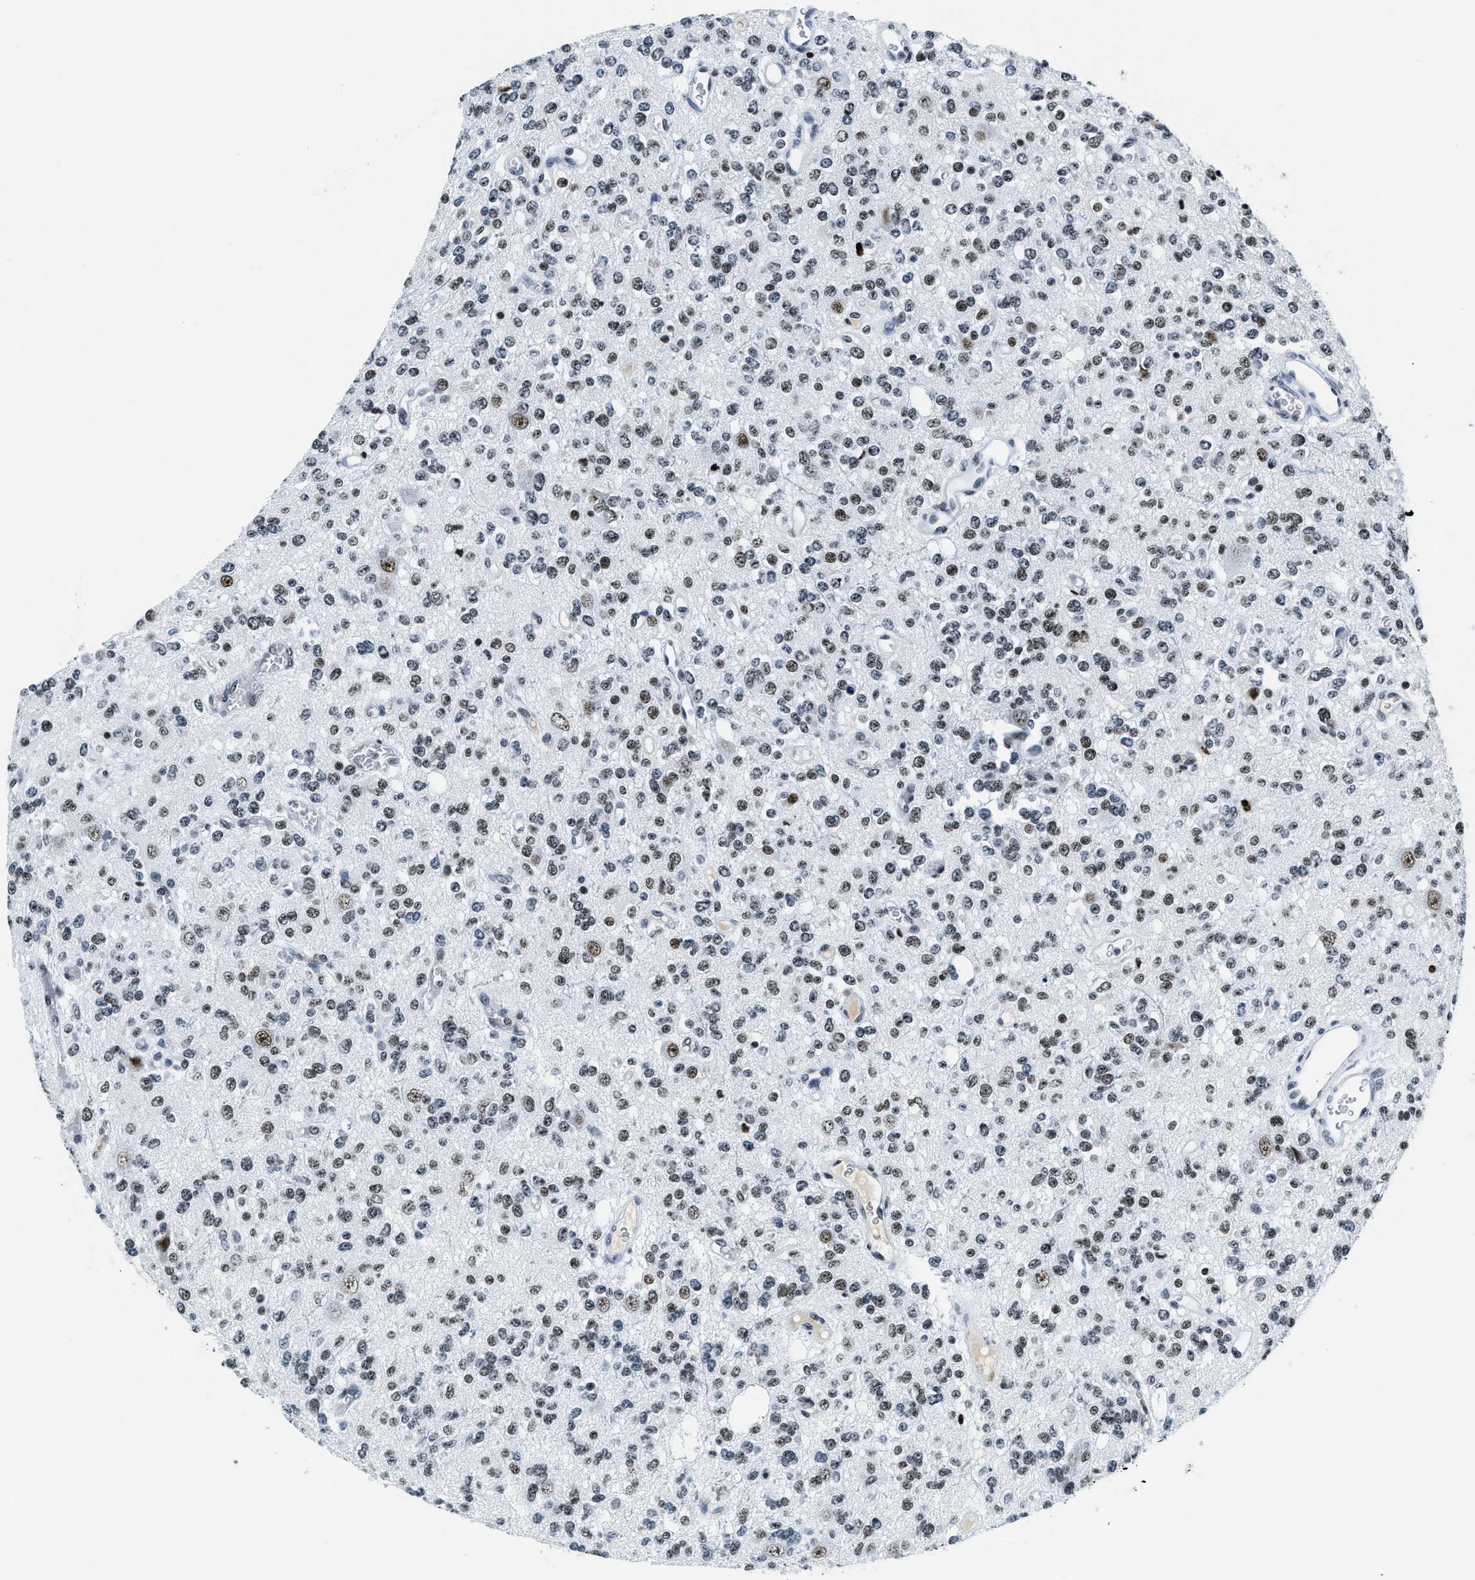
{"staining": {"intensity": "weak", "quantity": "25%-75%", "location": "nuclear"}, "tissue": "glioma", "cell_type": "Tumor cells", "image_type": "cancer", "snomed": [{"axis": "morphology", "description": "Glioma, malignant, Low grade"}, {"axis": "topography", "description": "Brain"}], "caption": "Immunohistochemistry (IHC) of glioma reveals low levels of weak nuclear expression in approximately 25%-75% of tumor cells. (brown staining indicates protein expression, while blue staining denotes nuclei).", "gene": "TOP1", "patient": {"sex": "male", "age": 38}}